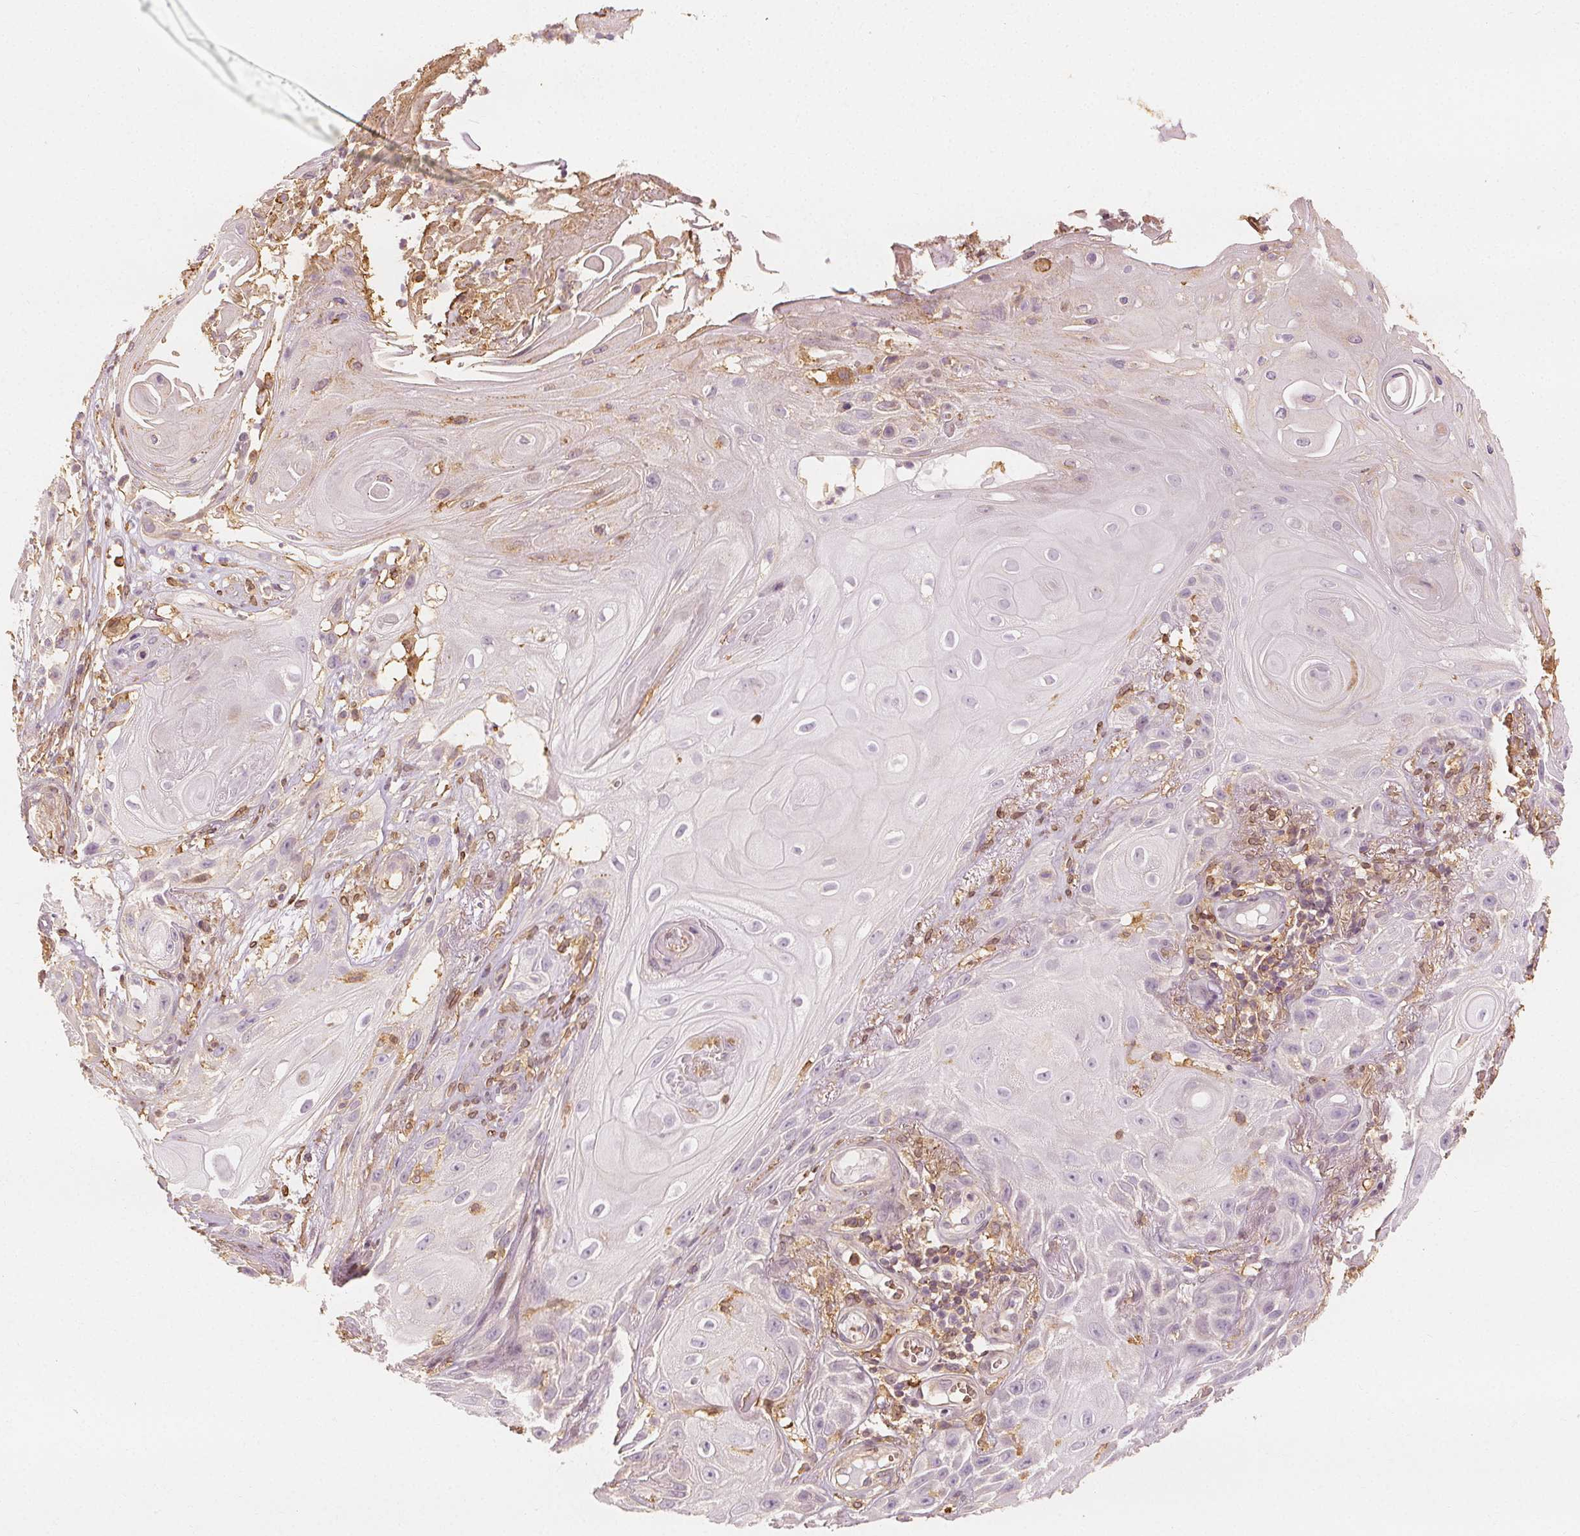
{"staining": {"intensity": "weak", "quantity": "<25%", "location": "cytoplasmic/membranous"}, "tissue": "skin cancer", "cell_type": "Tumor cells", "image_type": "cancer", "snomed": [{"axis": "morphology", "description": "Squamous cell carcinoma, NOS"}, {"axis": "topography", "description": "Skin"}], "caption": "This is an immunohistochemistry image of human skin cancer (squamous cell carcinoma). There is no expression in tumor cells.", "gene": "ARHGAP26", "patient": {"sex": "male", "age": 62}}